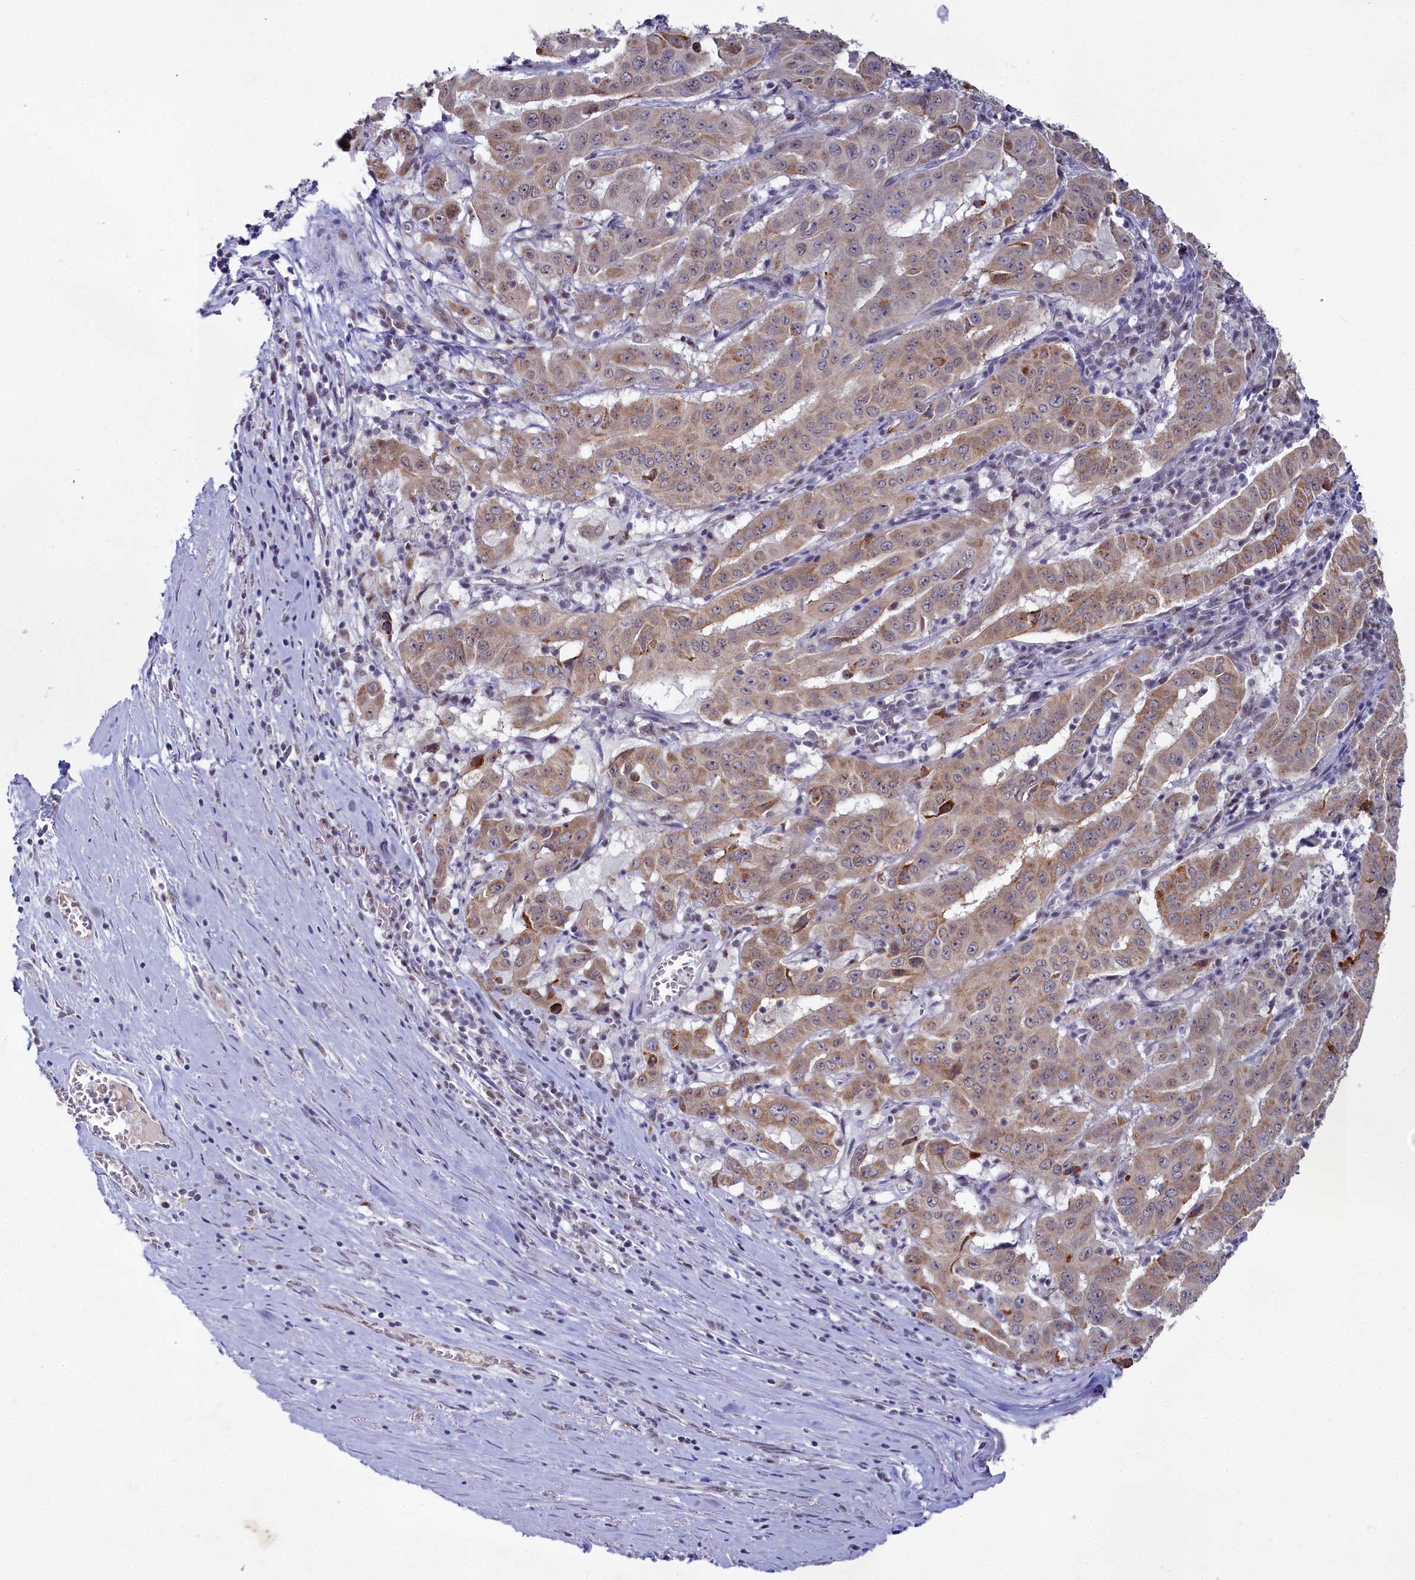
{"staining": {"intensity": "weak", "quantity": "25%-75%", "location": "cytoplasmic/membranous,nuclear"}, "tissue": "pancreatic cancer", "cell_type": "Tumor cells", "image_type": "cancer", "snomed": [{"axis": "morphology", "description": "Adenocarcinoma, NOS"}, {"axis": "topography", "description": "Pancreas"}], "caption": "IHC of pancreatic adenocarcinoma demonstrates low levels of weak cytoplasmic/membranous and nuclear positivity in about 25%-75% of tumor cells.", "gene": "PPHLN1", "patient": {"sex": "male", "age": 63}}